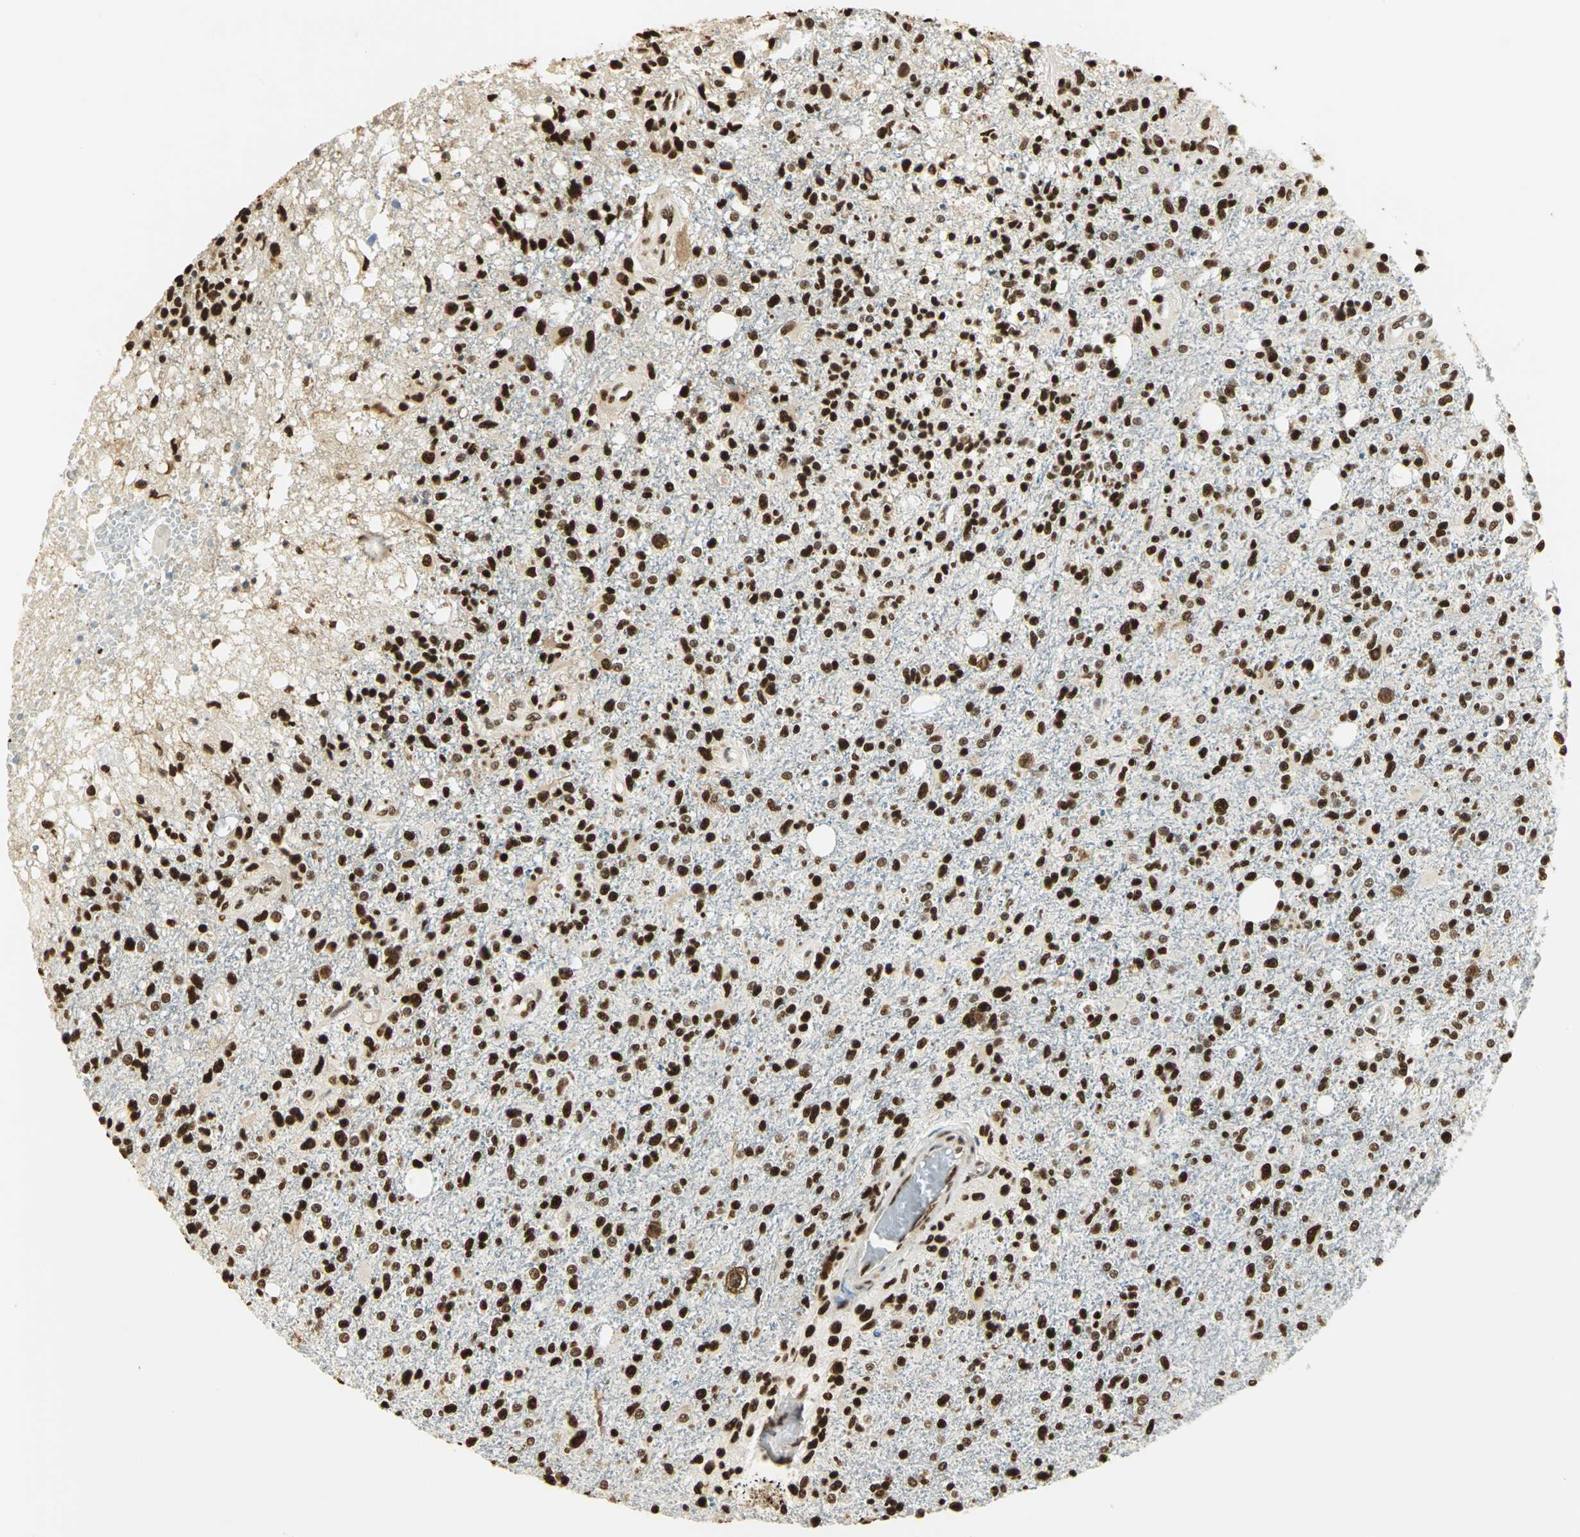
{"staining": {"intensity": "strong", "quantity": ">75%", "location": "nuclear"}, "tissue": "glioma", "cell_type": "Tumor cells", "image_type": "cancer", "snomed": [{"axis": "morphology", "description": "Glioma, malignant, High grade"}, {"axis": "topography", "description": "Cerebral cortex"}], "caption": "Malignant glioma (high-grade) was stained to show a protein in brown. There is high levels of strong nuclear positivity in about >75% of tumor cells.", "gene": "SET", "patient": {"sex": "male", "age": 76}}